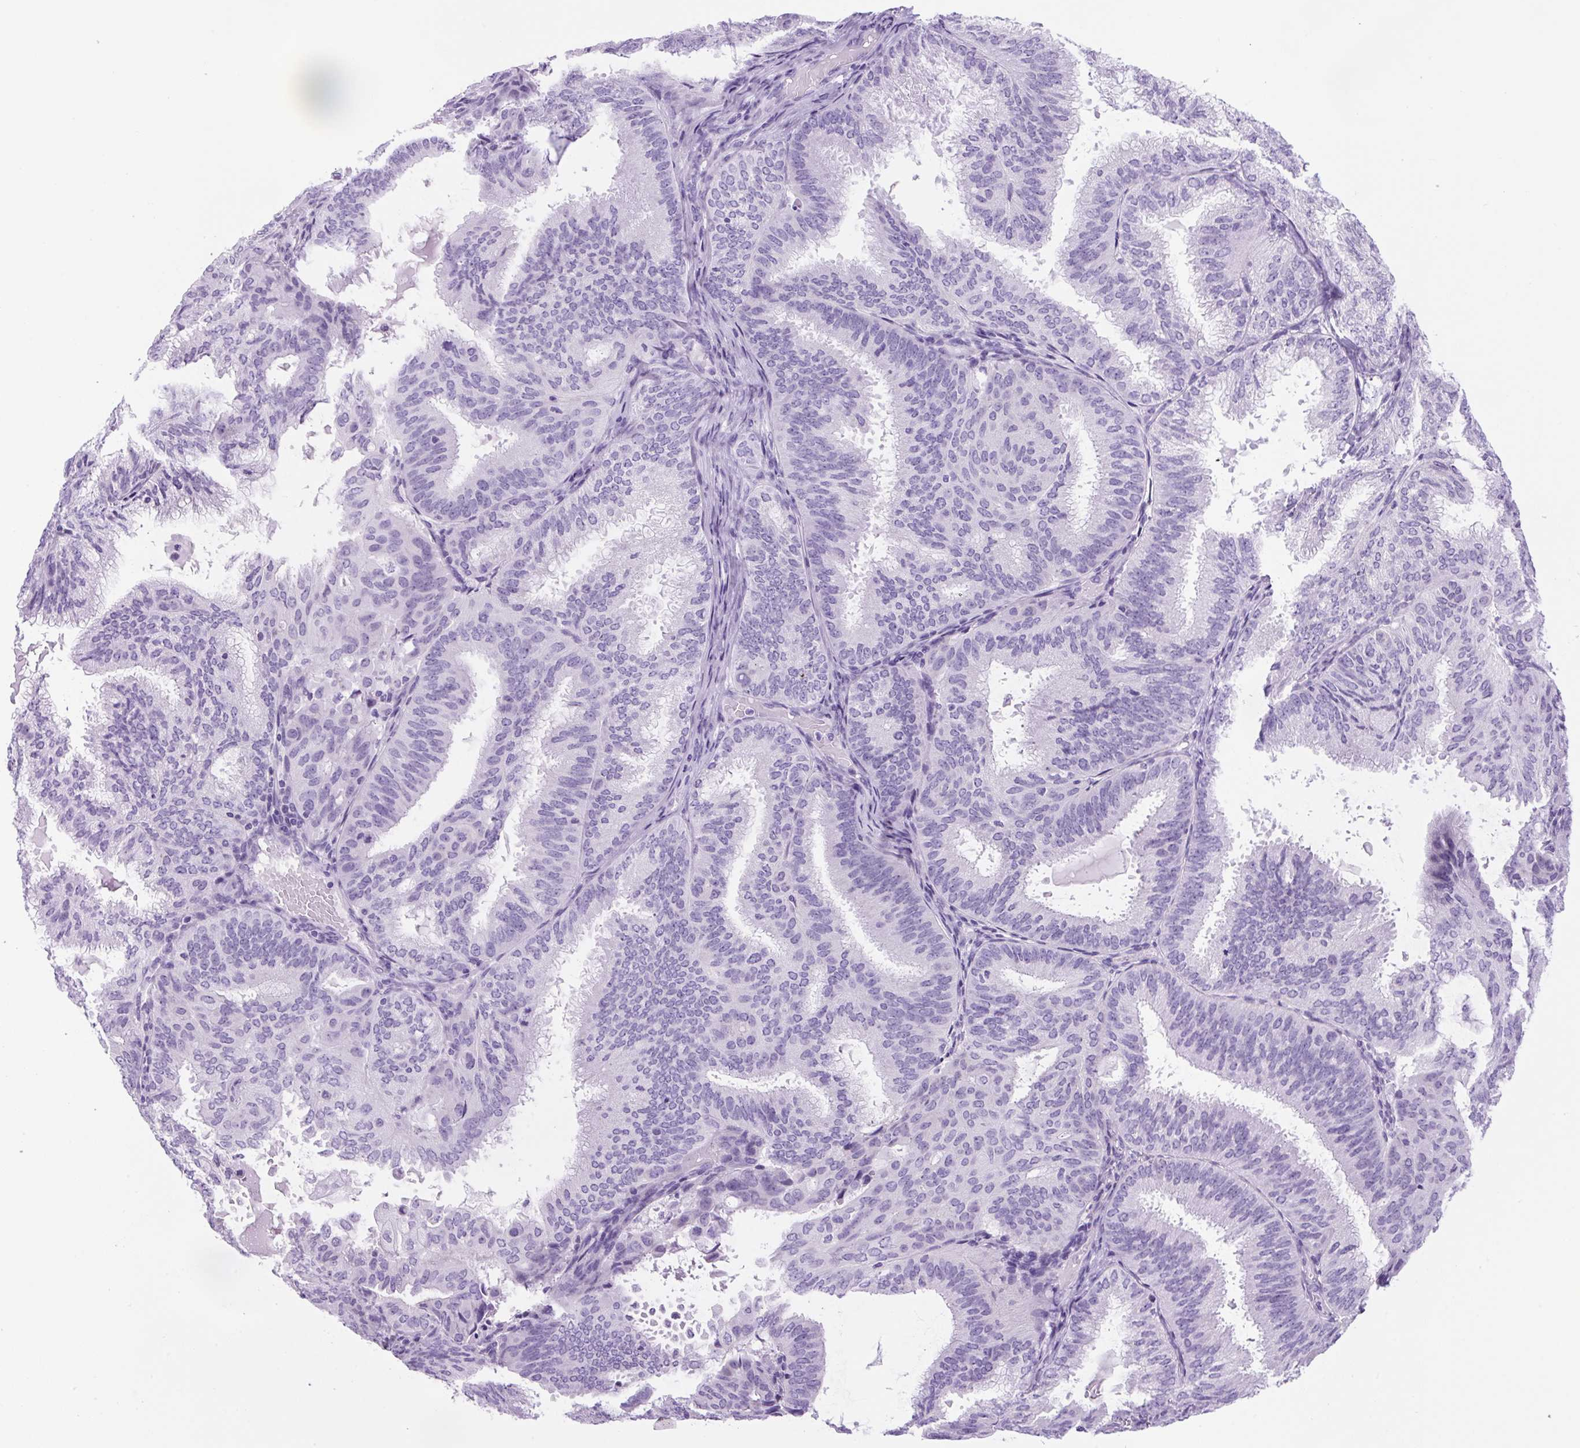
{"staining": {"intensity": "negative", "quantity": "none", "location": "none"}, "tissue": "endometrial cancer", "cell_type": "Tumor cells", "image_type": "cancer", "snomed": [{"axis": "morphology", "description": "Adenocarcinoma, NOS"}, {"axis": "topography", "description": "Endometrium"}], "caption": "This is an immunohistochemistry histopathology image of adenocarcinoma (endometrial). There is no staining in tumor cells.", "gene": "UBL3", "patient": {"sex": "female", "age": 49}}